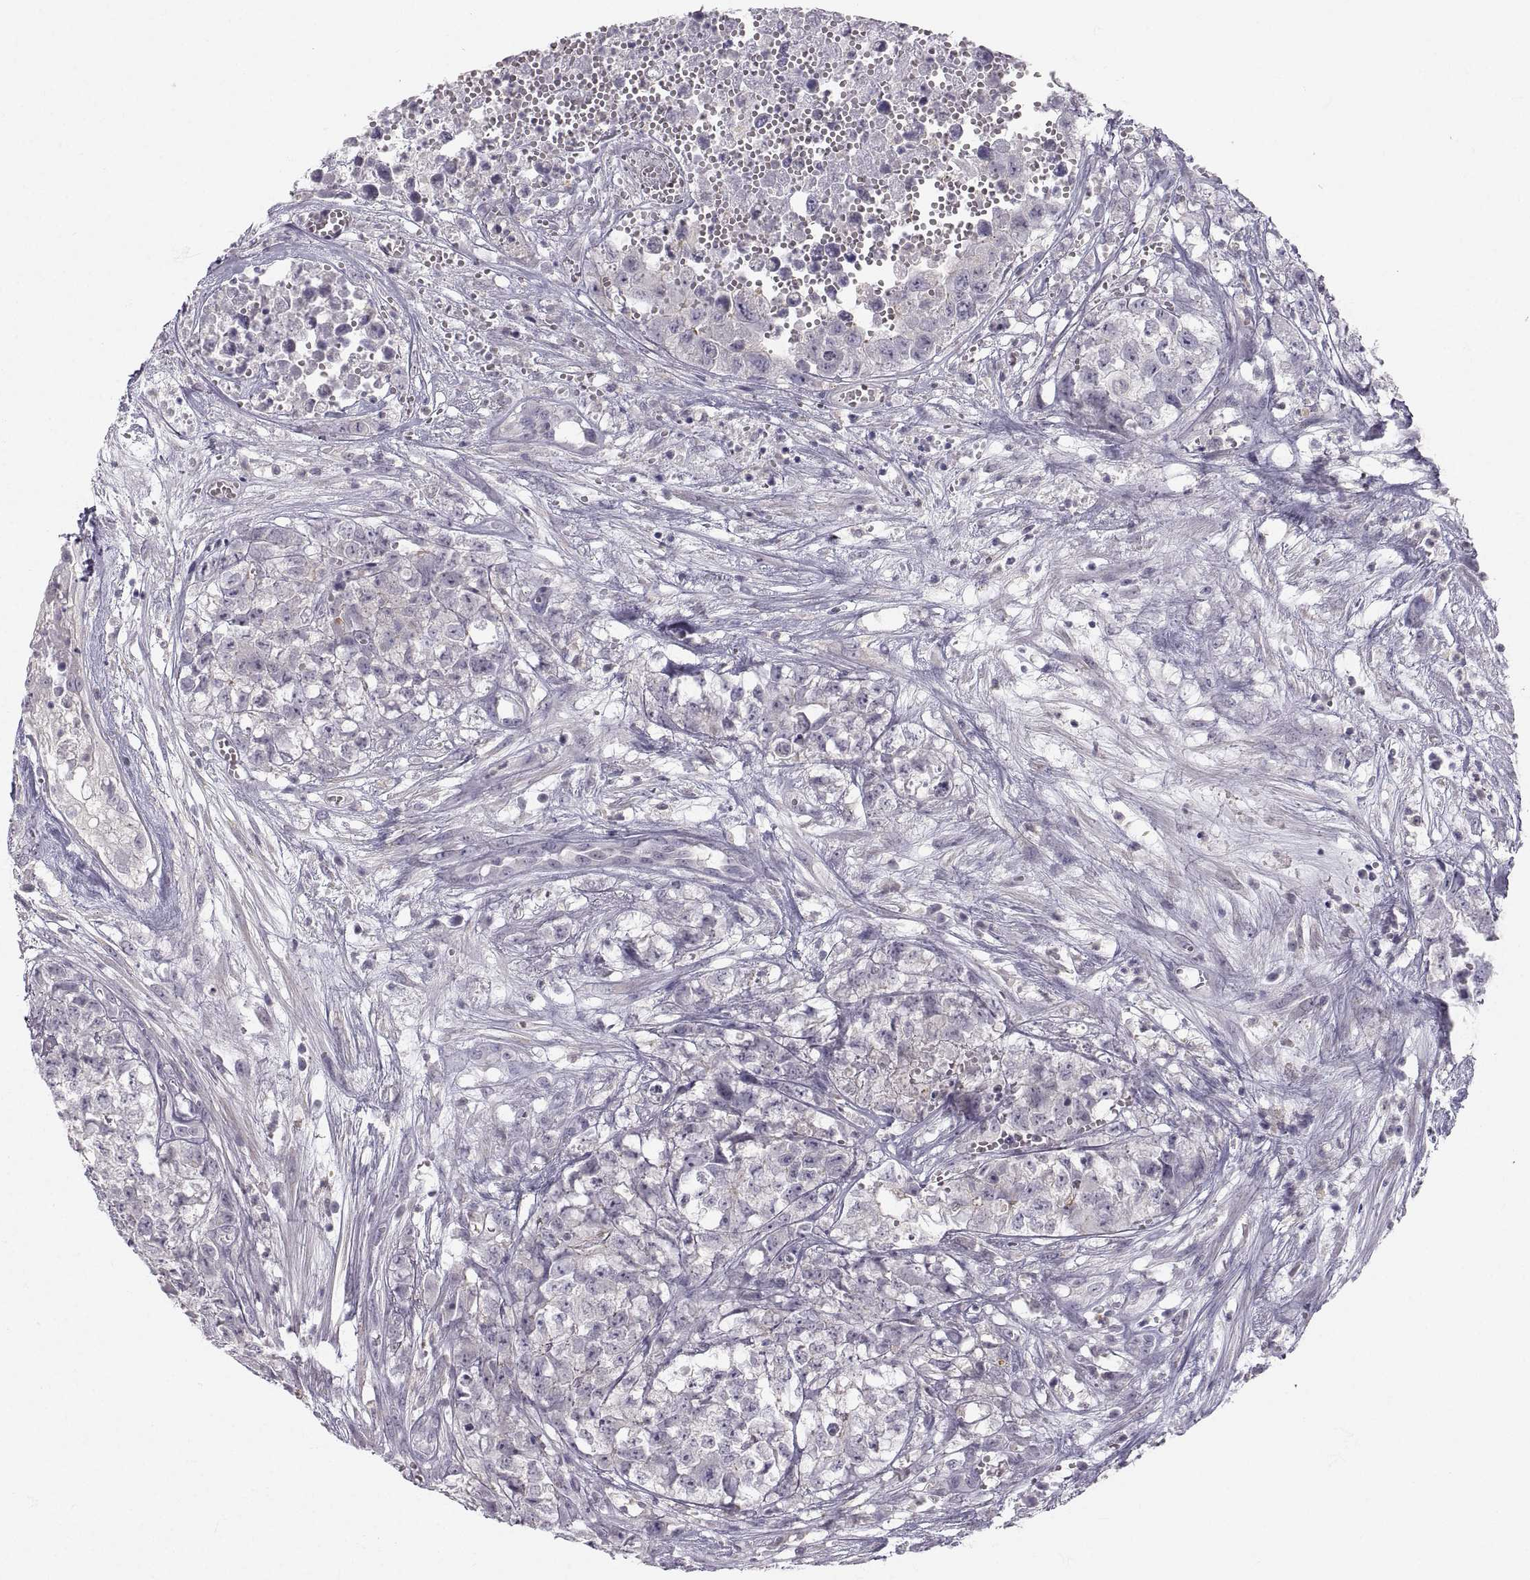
{"staining": {"intensity": "negative", "quantity": "none", "location": "none"}, "tissue": "testis cancer", "cell_type": "Tumor cells", "image_type": "cancer", "snomed": [{"axis": "morphology", "description": "Seminoma, NOS"}, {"axis": "morphology", "description": "Carcinoma, Embryonal, NOS"}, {"axis": "topography", "description": "Testis"}], "caption": "Seminoma (testis) stained for a protein using IHC shows no expression tumor cells.", "gene": "ZNF185", "patient": {"sex": "male", "age": 22}}